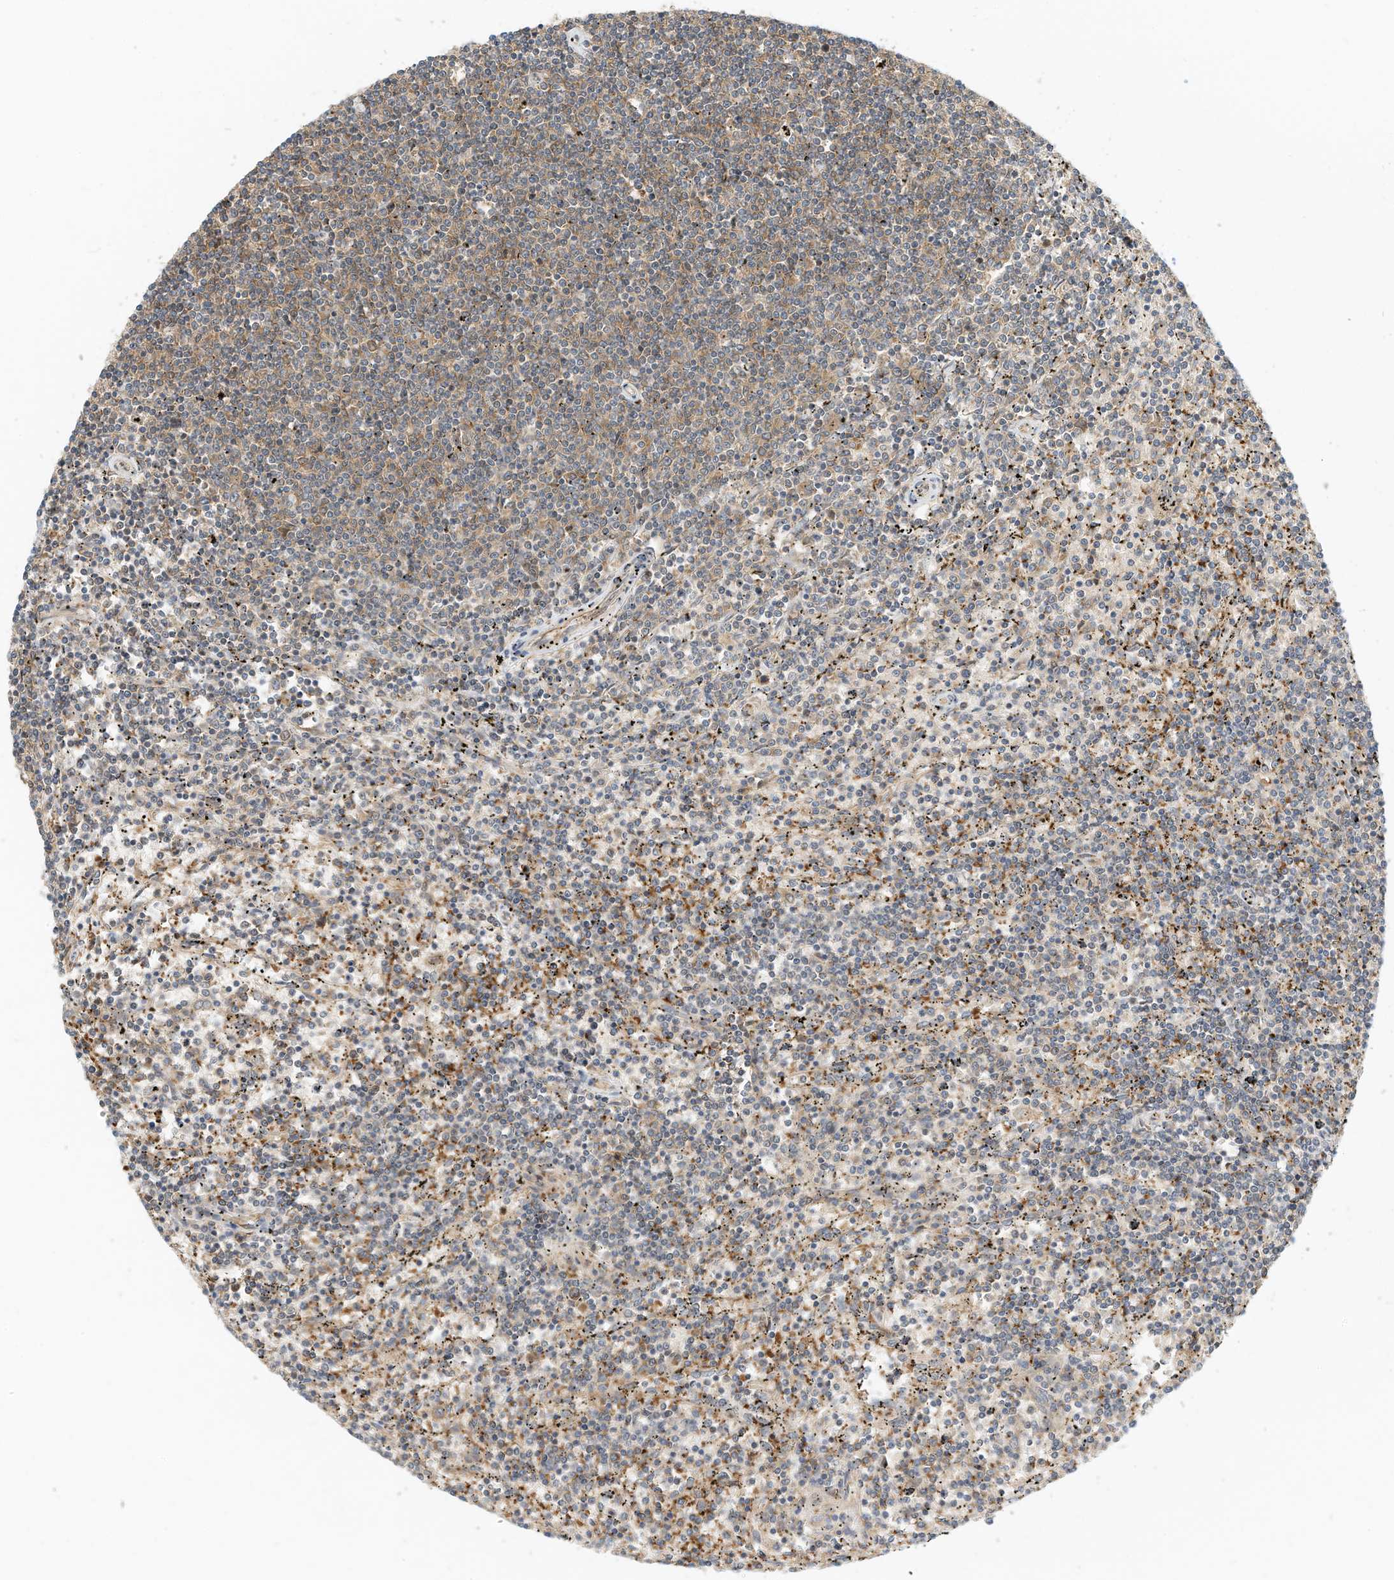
{"staining": {"intensity": "weak", "quantity": "<25%", "location": "cytoplasmic/membranous"}, "tissue": "lymphoma", "cell_type": "Tumor cells", "image_type": "cancer", "snomed": [{"axis": "morphology", "description": "Malignant lymphoma, non-Hodgkin's type, Low grade"}, {"axis": "topography", "description": "Spleen"}], "caption": "Histopathology image shows no protein staining in tumor cells of malignant lymphoma, non-Hodgkin's type (low-grade) tissue.", "gene": "OFD1", "patient": {"sex": "female", "age": 50}}